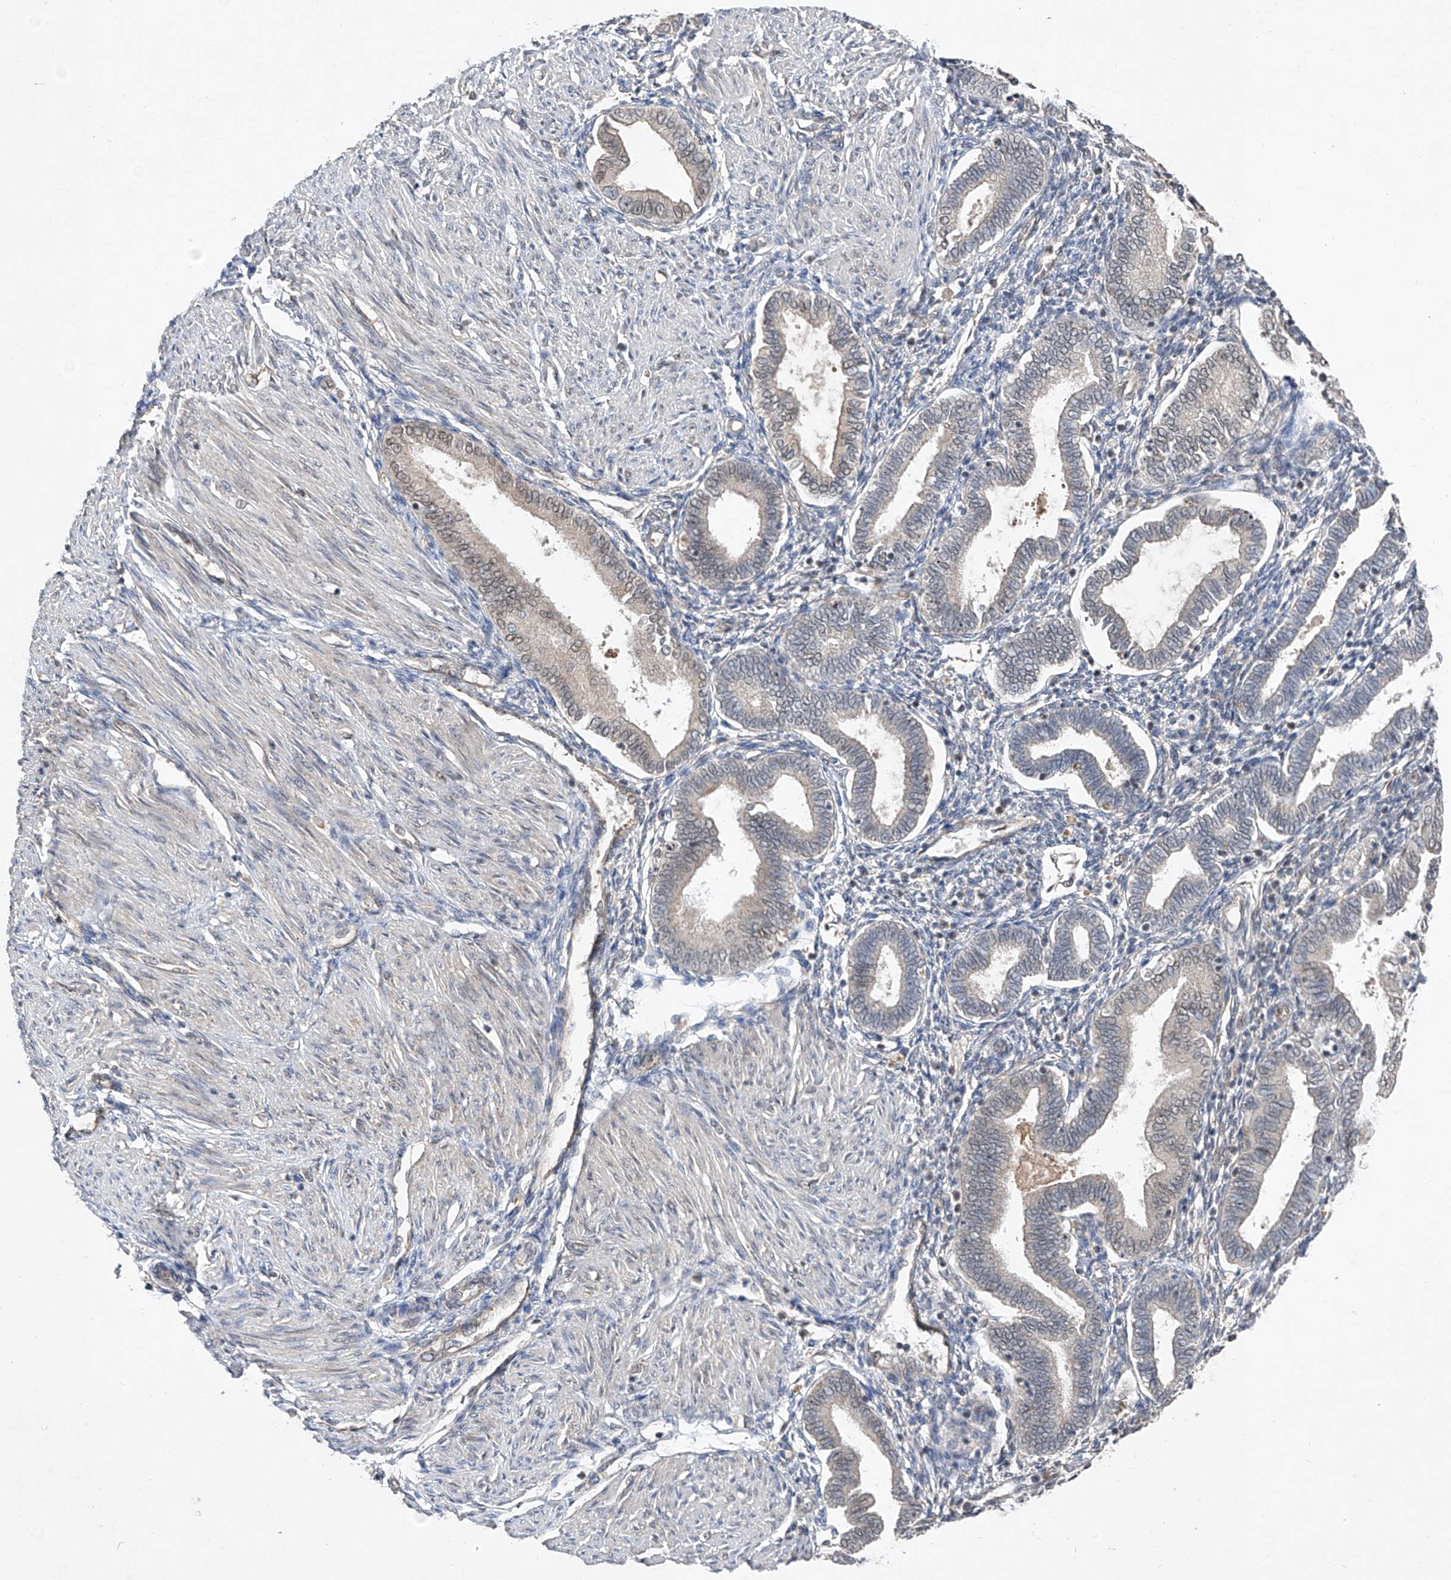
{"staining": {"intensity": "negative", "quantity": "none", "location": "none"}, "tissue": "endometrium", "cell_type": "Cells in endometrial stroma", "image_type": "normal", "snomed": [{"axis": "morphology", "description": "Normal tissue, NOS"}, {"axis": "topography", "description": "Endometrium"}], "caption": "This is an IHC image of normal endometrium. There is no expression in cells in endometrial stroma.", "gene": "FAM135A", "patient": {"sex": "female", "age": 53}}